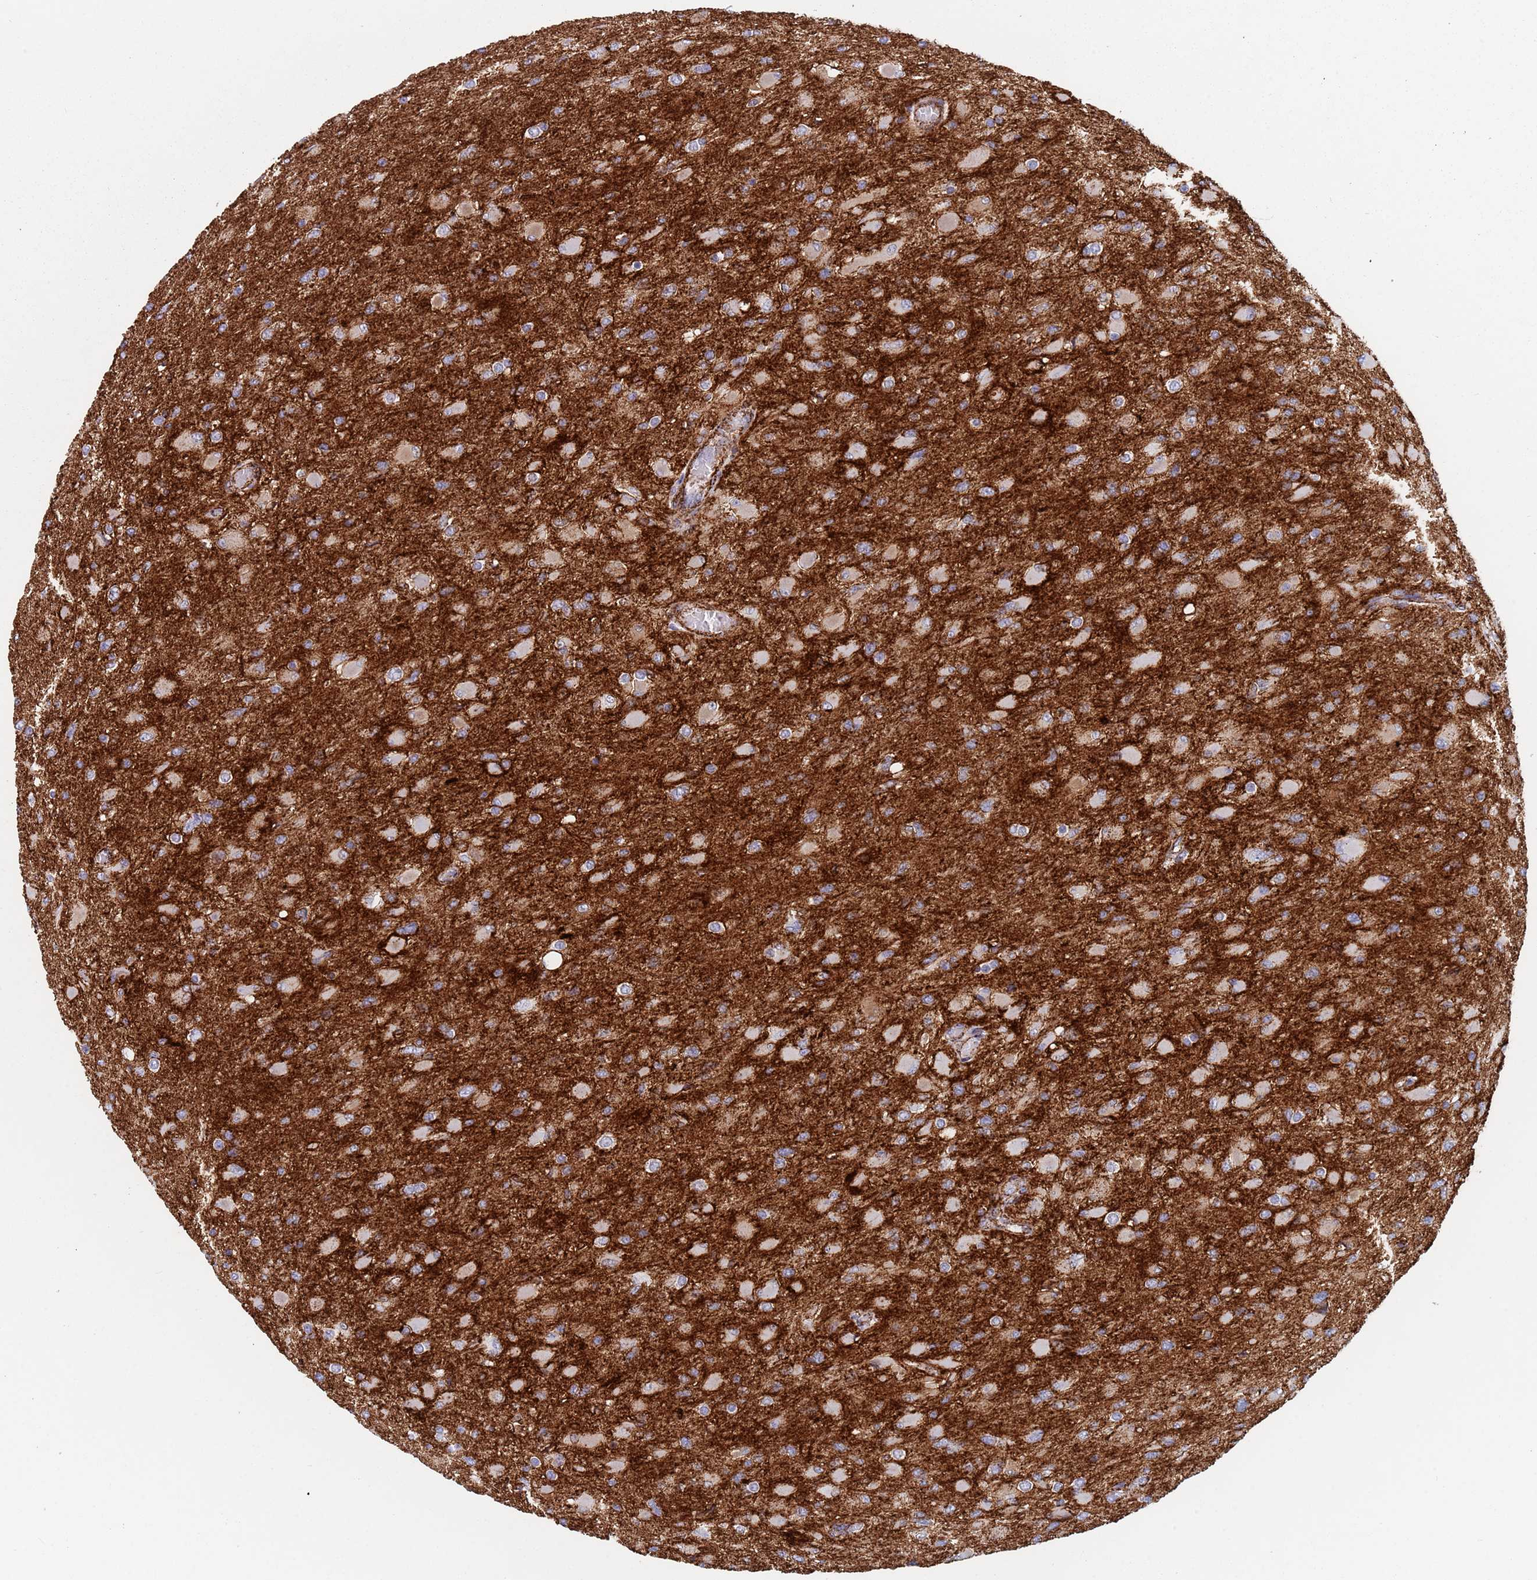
{"staining": {"intensity": "negative", "quantity": "none", "location": "none"}, "tissue": "glioma", "cell_type": "Tumor cells", "image_type": "cancer", "snomed": [{"axis": "morphology", "description": "Glioma, malignant, High grade"}, {"axis": "topography", "description": "Cerebral cortex"}], "caption": "Malignant glioma (high-grade) was stained to show a protein in brown. There is no significant positivity in tumor cells. (Stains: DAB (3,3'-diaminobenzidine) immunohistochemistry (IHC) with hematoxylin counter stain, Microscopy: brightfield microscopy at high magnification).", "gene": "RNF144A", "patient": {"sex": "female", "age": 36}}